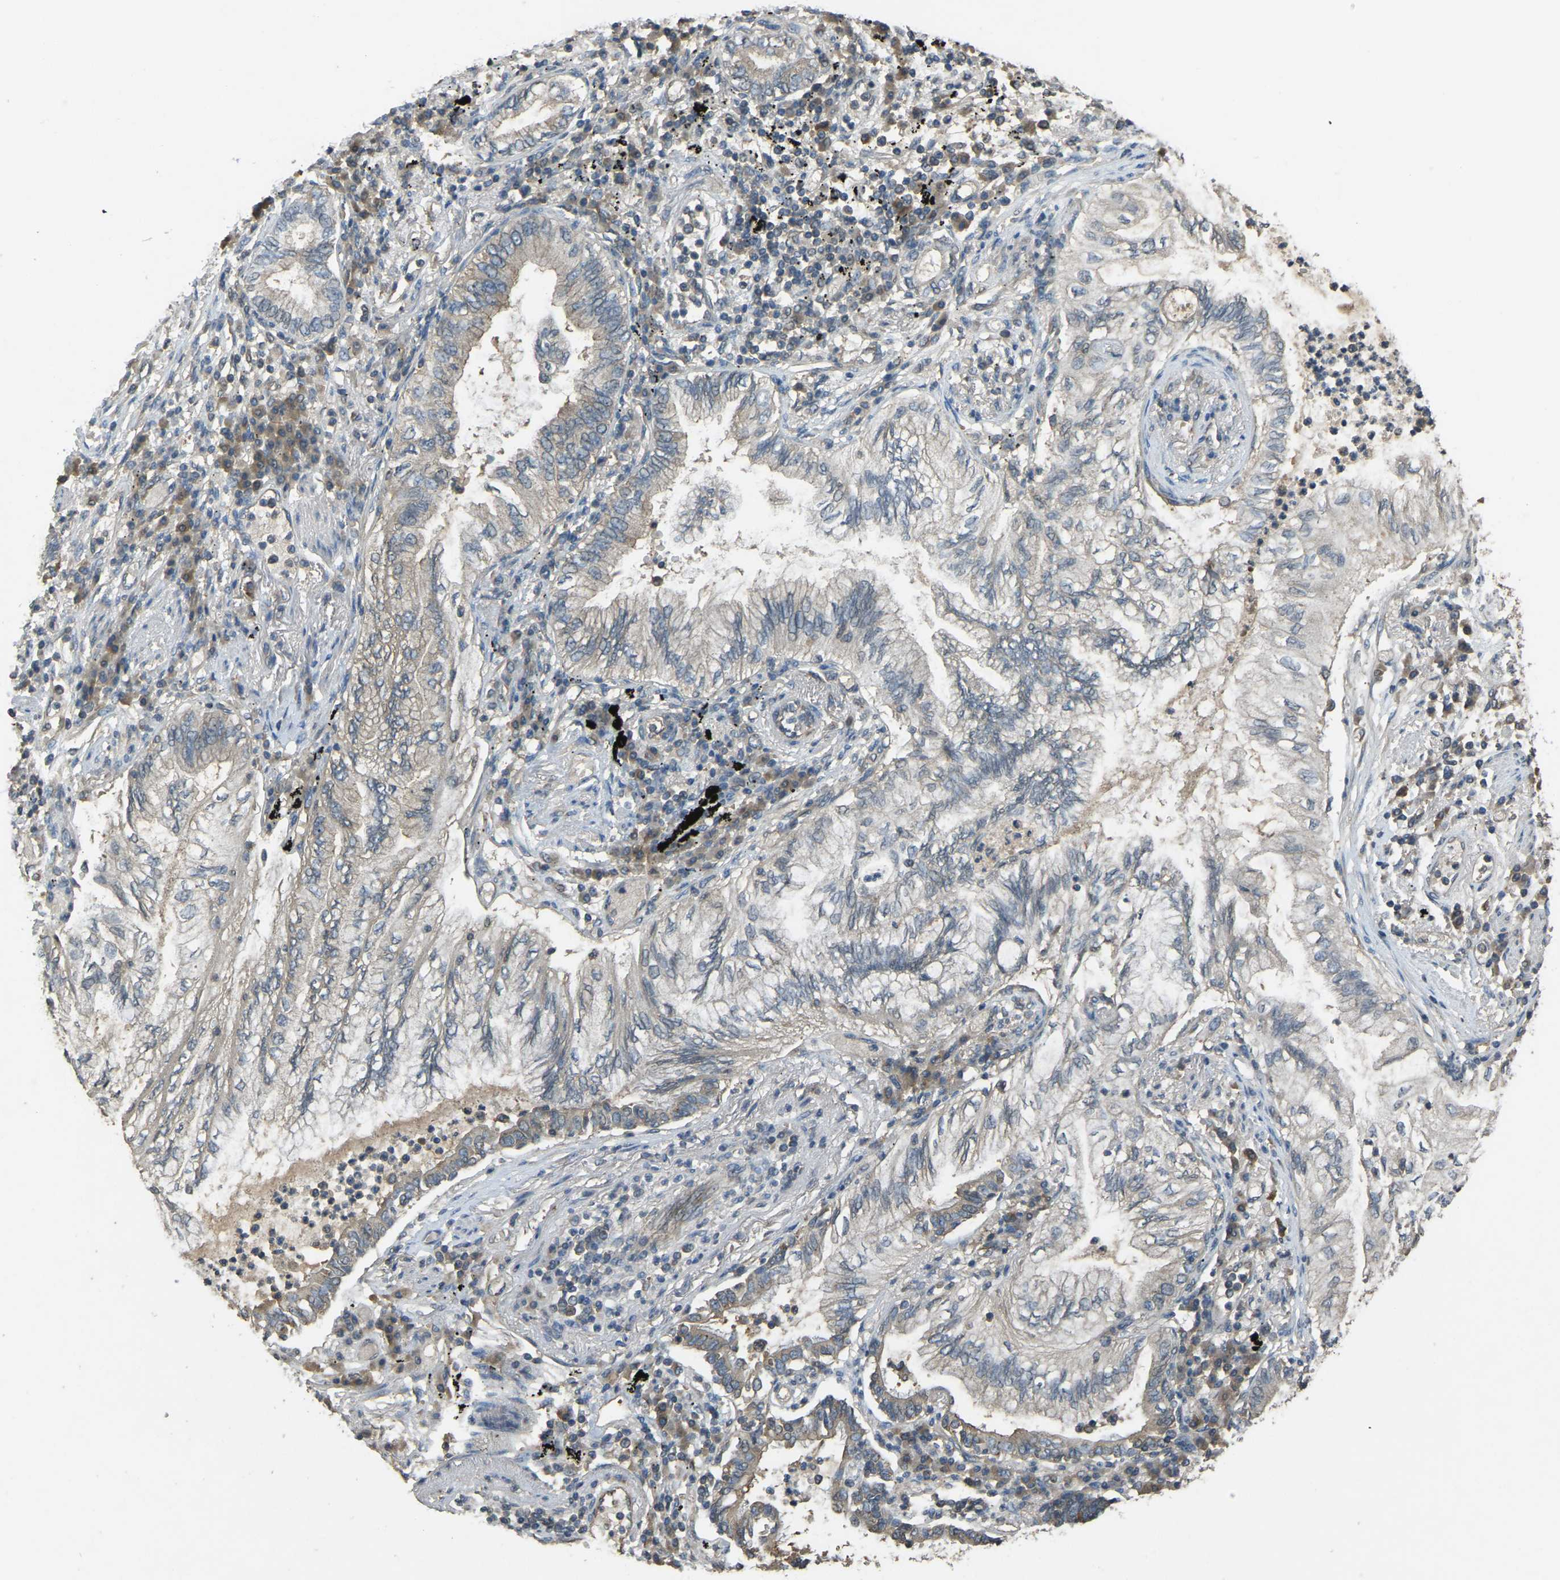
{"staining": {"intensity": "moderate", "quantity": "<25%", "location": "cytoplasmic/membranous"}, "tissue": "lung cancer", "cell_type": "Tumor cells", "image_type": "cancer", "snomed": [{"axis": "morphology", "description": "Normal tissue, NOS"}, {"axis": "morphology", "description": "Adenocarcinoma, NOS"}, {"axis": "topography", "description": "Bronchus"}, {"axis": "topography", "description": "Lung"}], "caption": "Moderate cytoplasmic/membranous positivity is seen in about <25% of tumor cells in lung cancer.", "gene": "AIMP1", "patient": {"sex": "female", "age": 70}}